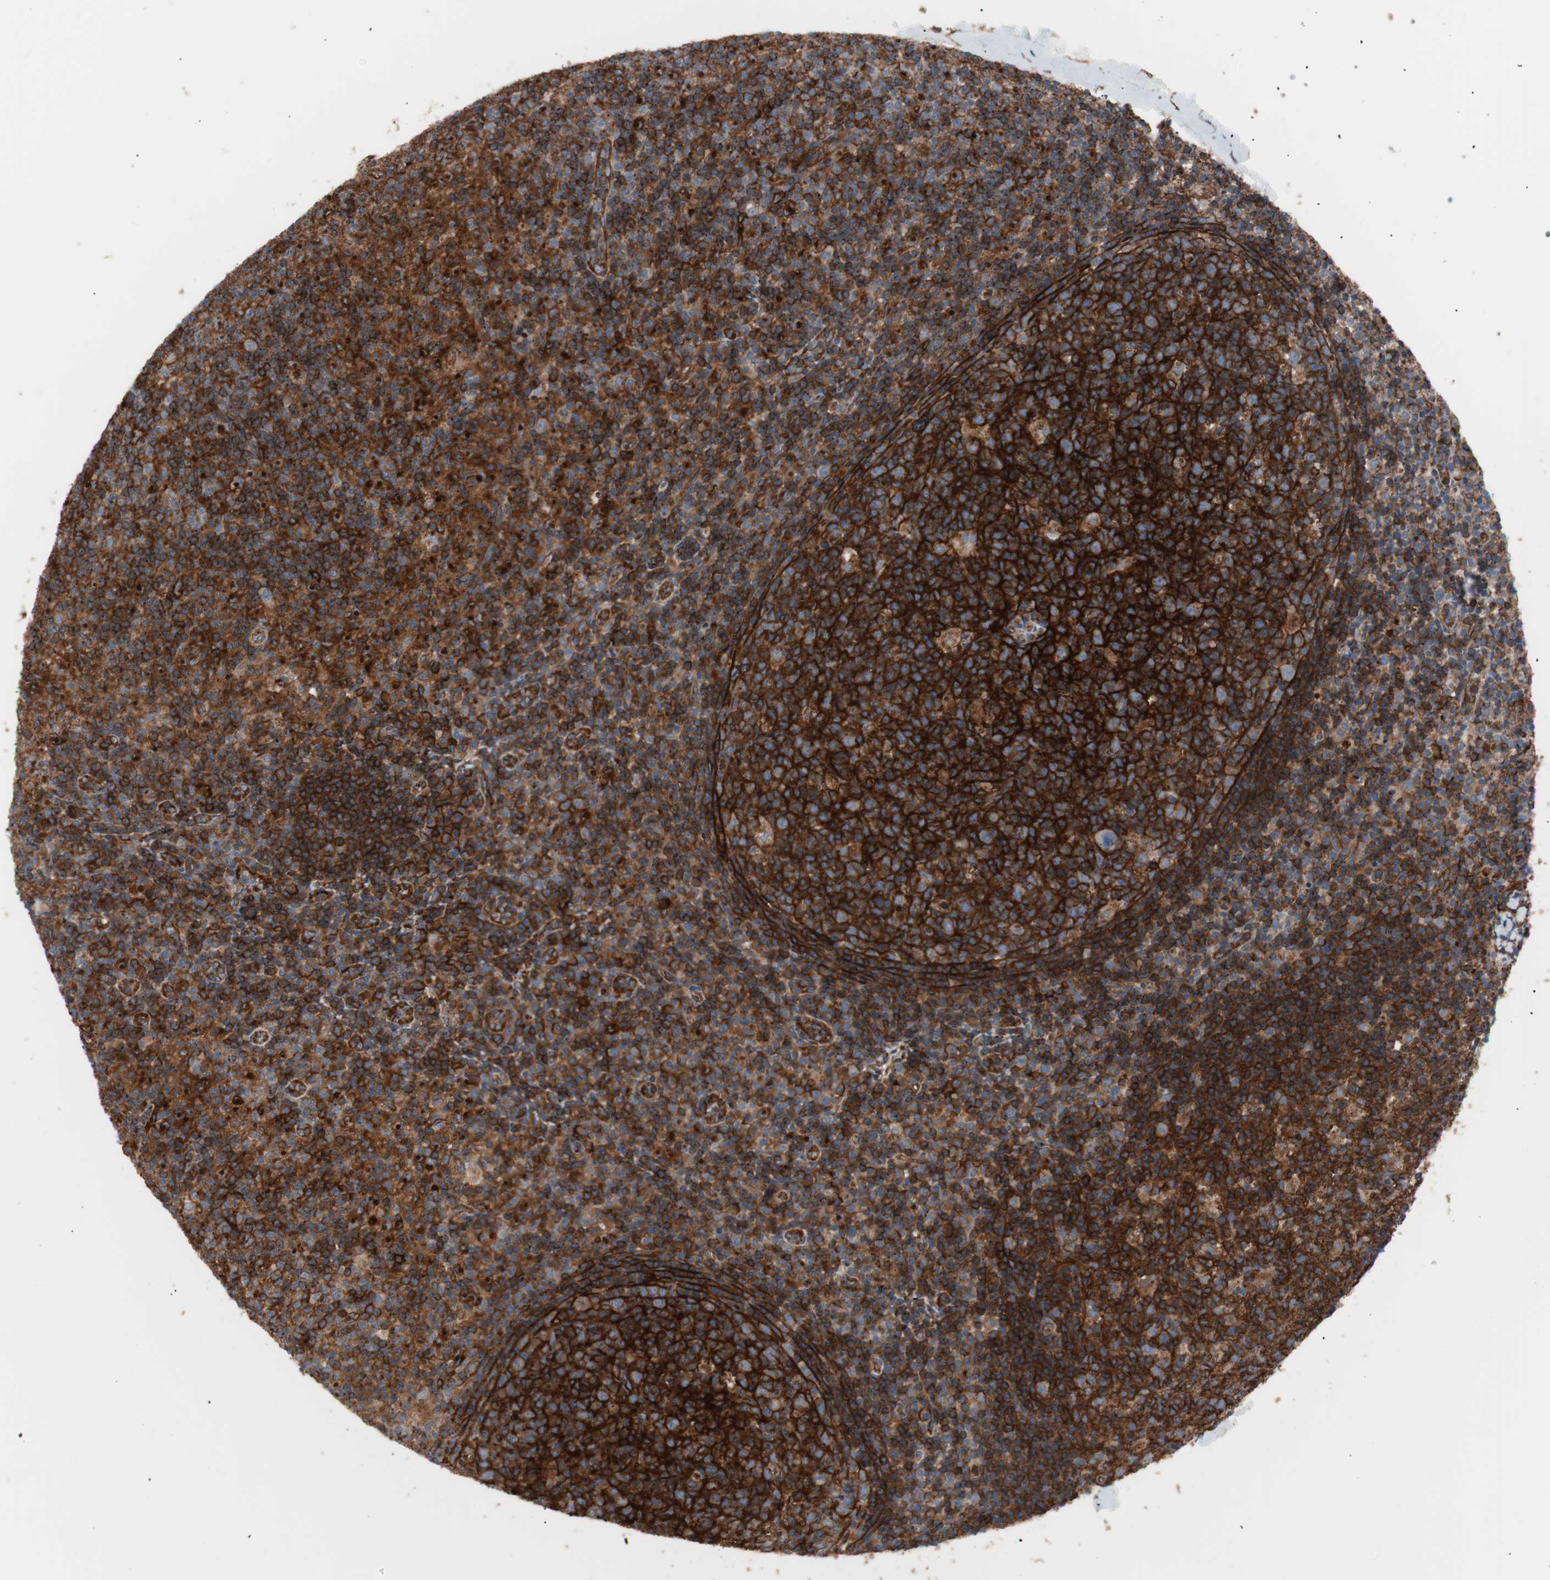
{"staining": {"intensity": "strong", "quantity": ">75%", "location": "cytoplasmic/membranous"}, "tissue": "lymph node", "cell_type": "Germinal center cells", "image_type": "normal", "snomed": [{"axis": "morphology", "description": "Normal tissue, NOS"}, {"axis": "morphology", "description": "Inflammation, NOS"}, {"axis": "topography", "description": "Lymph node"}], "caption": "This image reveals unremarkable lymph node stained with immunohistochemistry to label a protein in brown. The cytoplasmic/membranous of germinal center cells show strong positivity for the protein. Nuclei are counter-stained blue.", "gene": "FLOT2", "patient": {"sex": "male", "age": 55}}